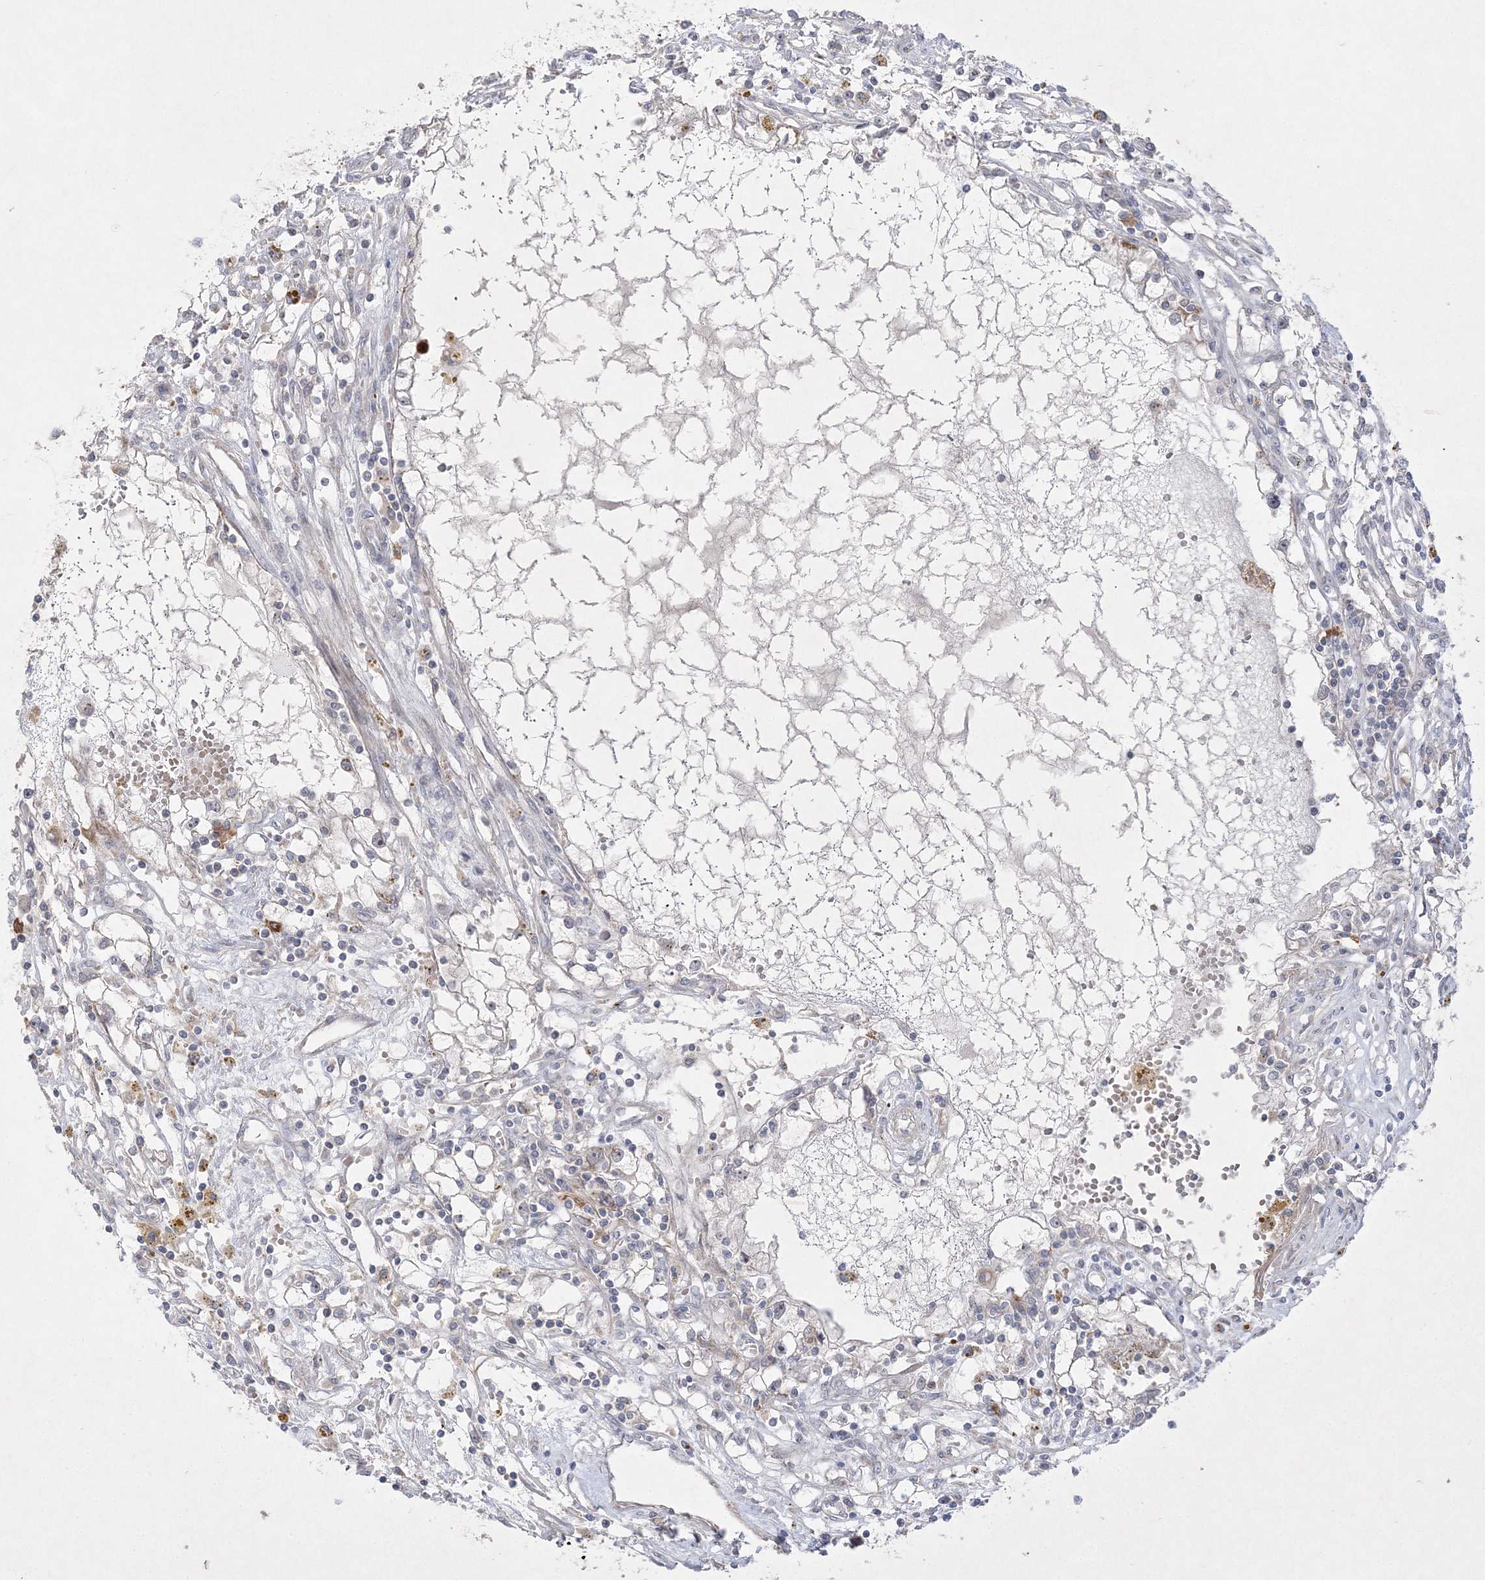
{"staining": {"intensity": "negative", "quantity": "none", "location": "none"}, "tissue": "renal cancer", "cell_type": "Tumor cells", "image_type": "cancer", "snomed": [{"axis": "morphology", "description": "Adenocarcinoma, NOS"}, {"axis": "topography", "description": "Kidney"}], "caption": "The image shows no staining of tumor cells in adenocarcinoma (renal). (DAB (3,3'-diaminobenzidine) IHC with hematoxylin counter stain).", "gene": "CLNK", "patient": {"sex": "male", "age": 56}}